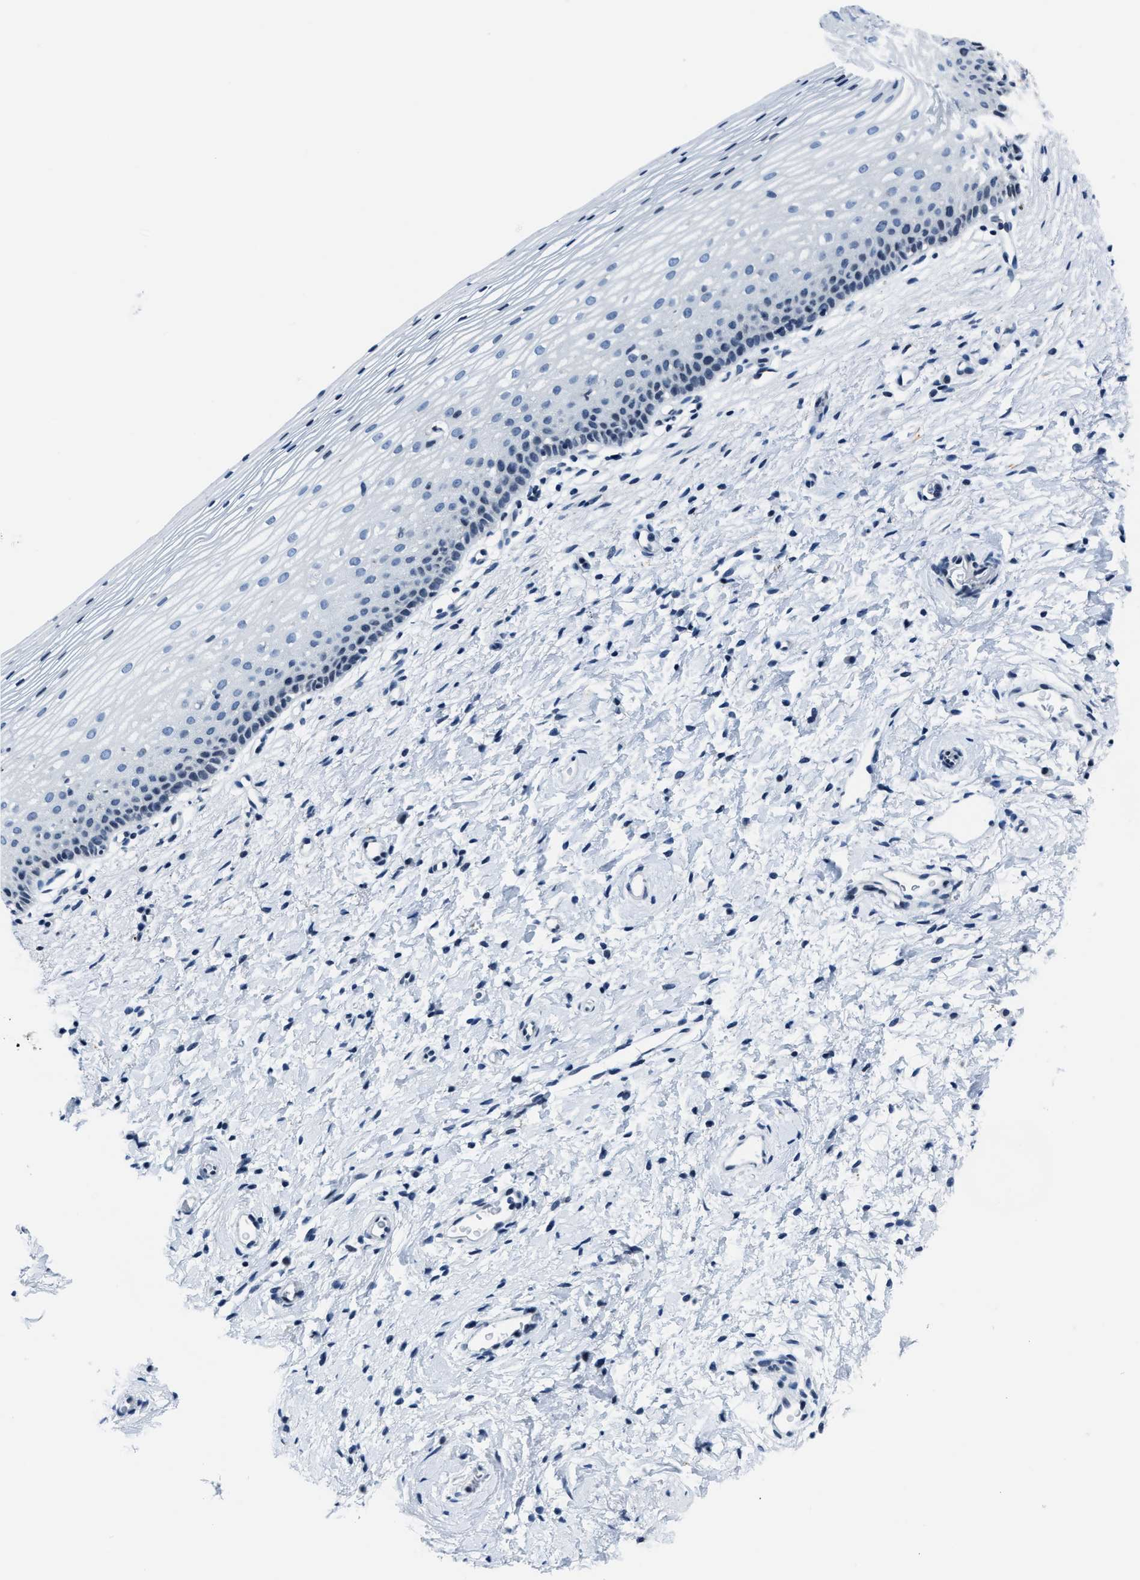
{"staining": {"intensity": "negative", "quantity": "none", "location": "none"}, "tissue": "cervix", "cell_type": "Glandular cells", "image_type": "normal", "snomed": [{"axis": "morphology", "description": "Normal tissue, NOS"}, {"axis": "topography", "description": "Cervix"}], "caption": "DAB (3,3'-diaminobenzidine) immunohistochemical staining of unremarkable cervix displays no significant staining in glandular cells. The staining was performed using DAB (3,3'-diaminobenzidine) to visualize the protein expression in brown, while the nuclei were stained in blue with hematoxylin (Magnification: 20x).", "gene": "ASZ1", "patient": {"sex": "female", "age": 72}}